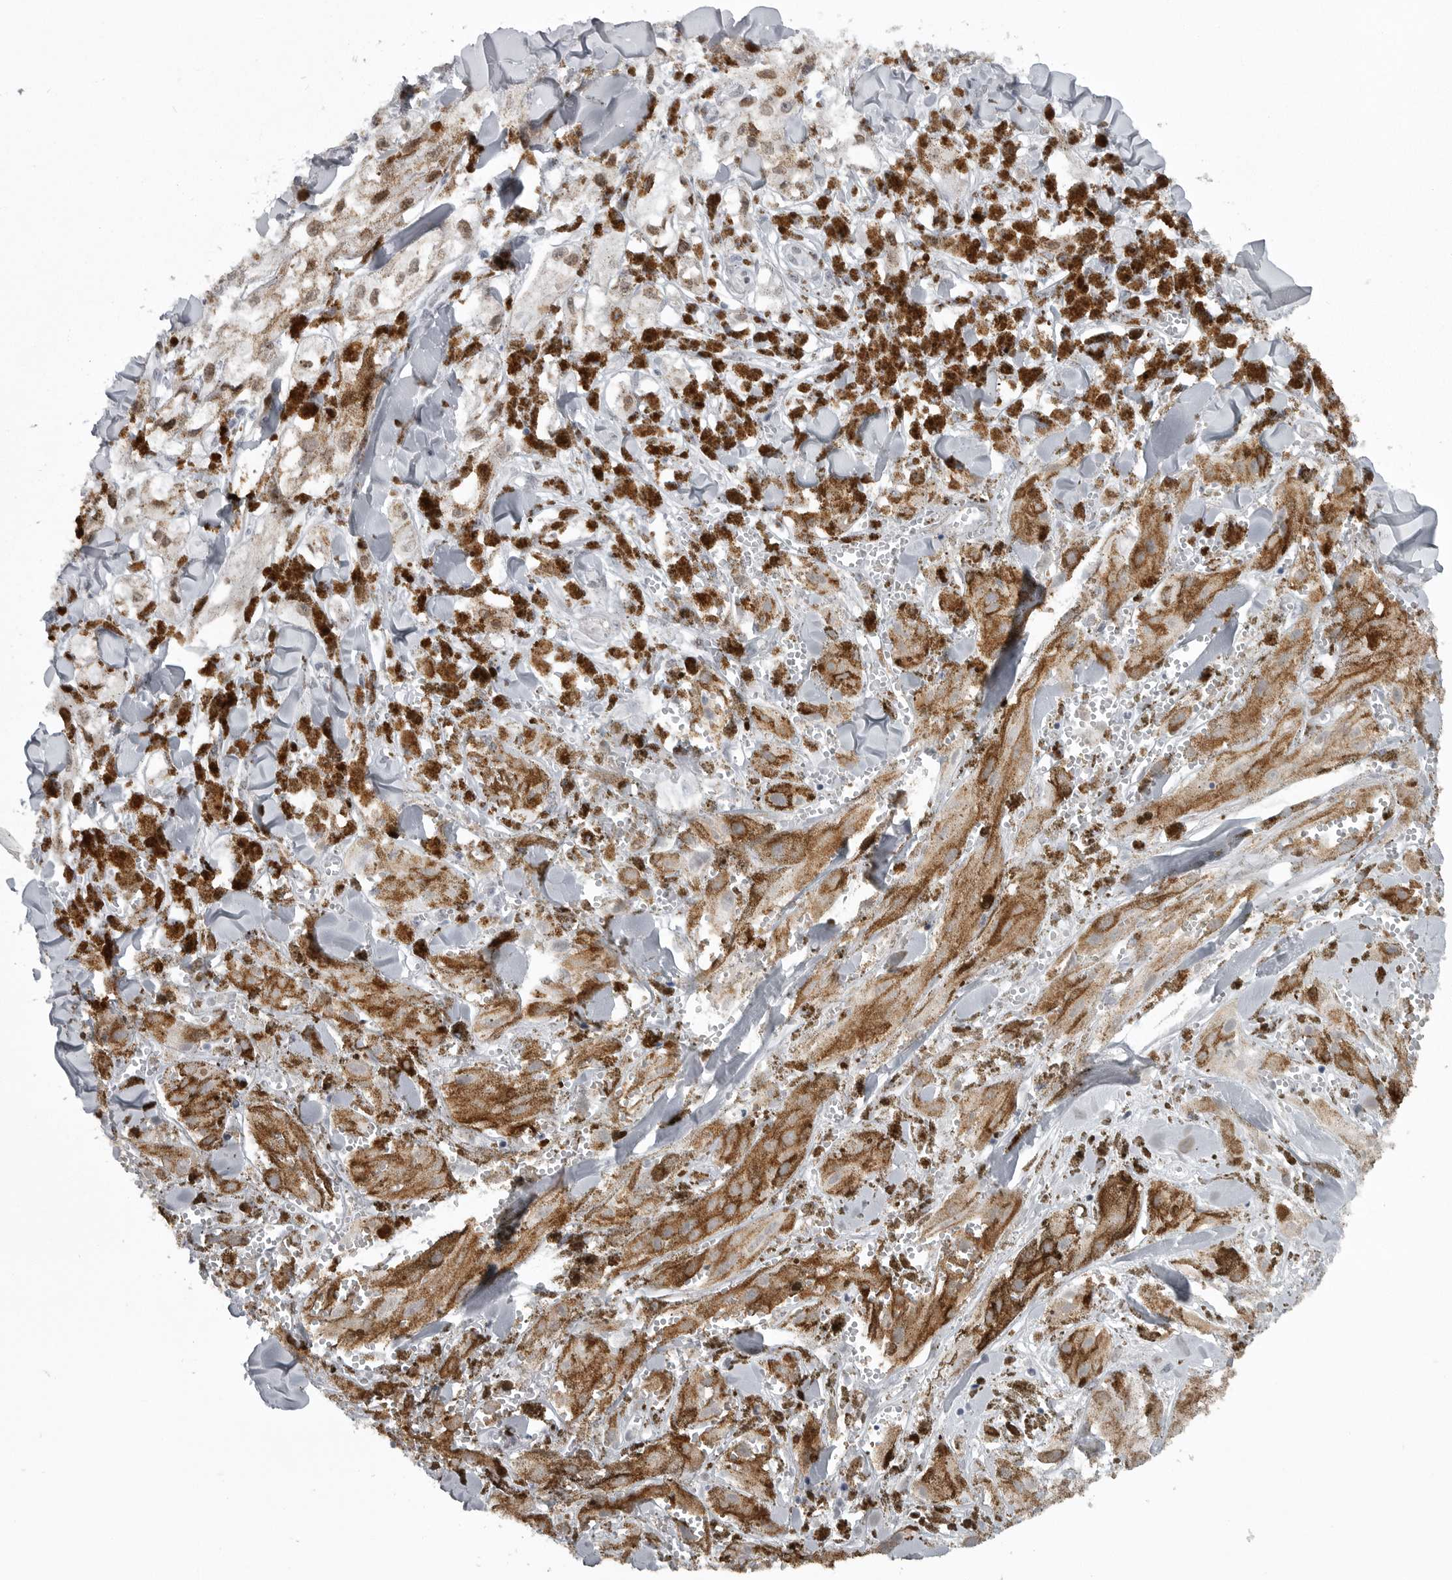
{"staining": {"intensity": "moderate", "quantity": ">75%", "location": "cytoplasmic/membranous,nuclear"}, "tissue": "melanoma", "cell_type": "Tumor cells", "image_type": "cancer", "snomed": [{"axis": "morphology", "description": "Malignant melanoma, NOS"}, {"axis": "topography", "description": "Skin"}], "caption": "There is medium levels of moderate cytoplasmic/membranous and nuclear staining in tumor cells of malignant melanoma, as demonstrated by immunohistochemical staining (brown color).", "gene": "HMGN3", "patient": {"sex": "male", "age": 88}}